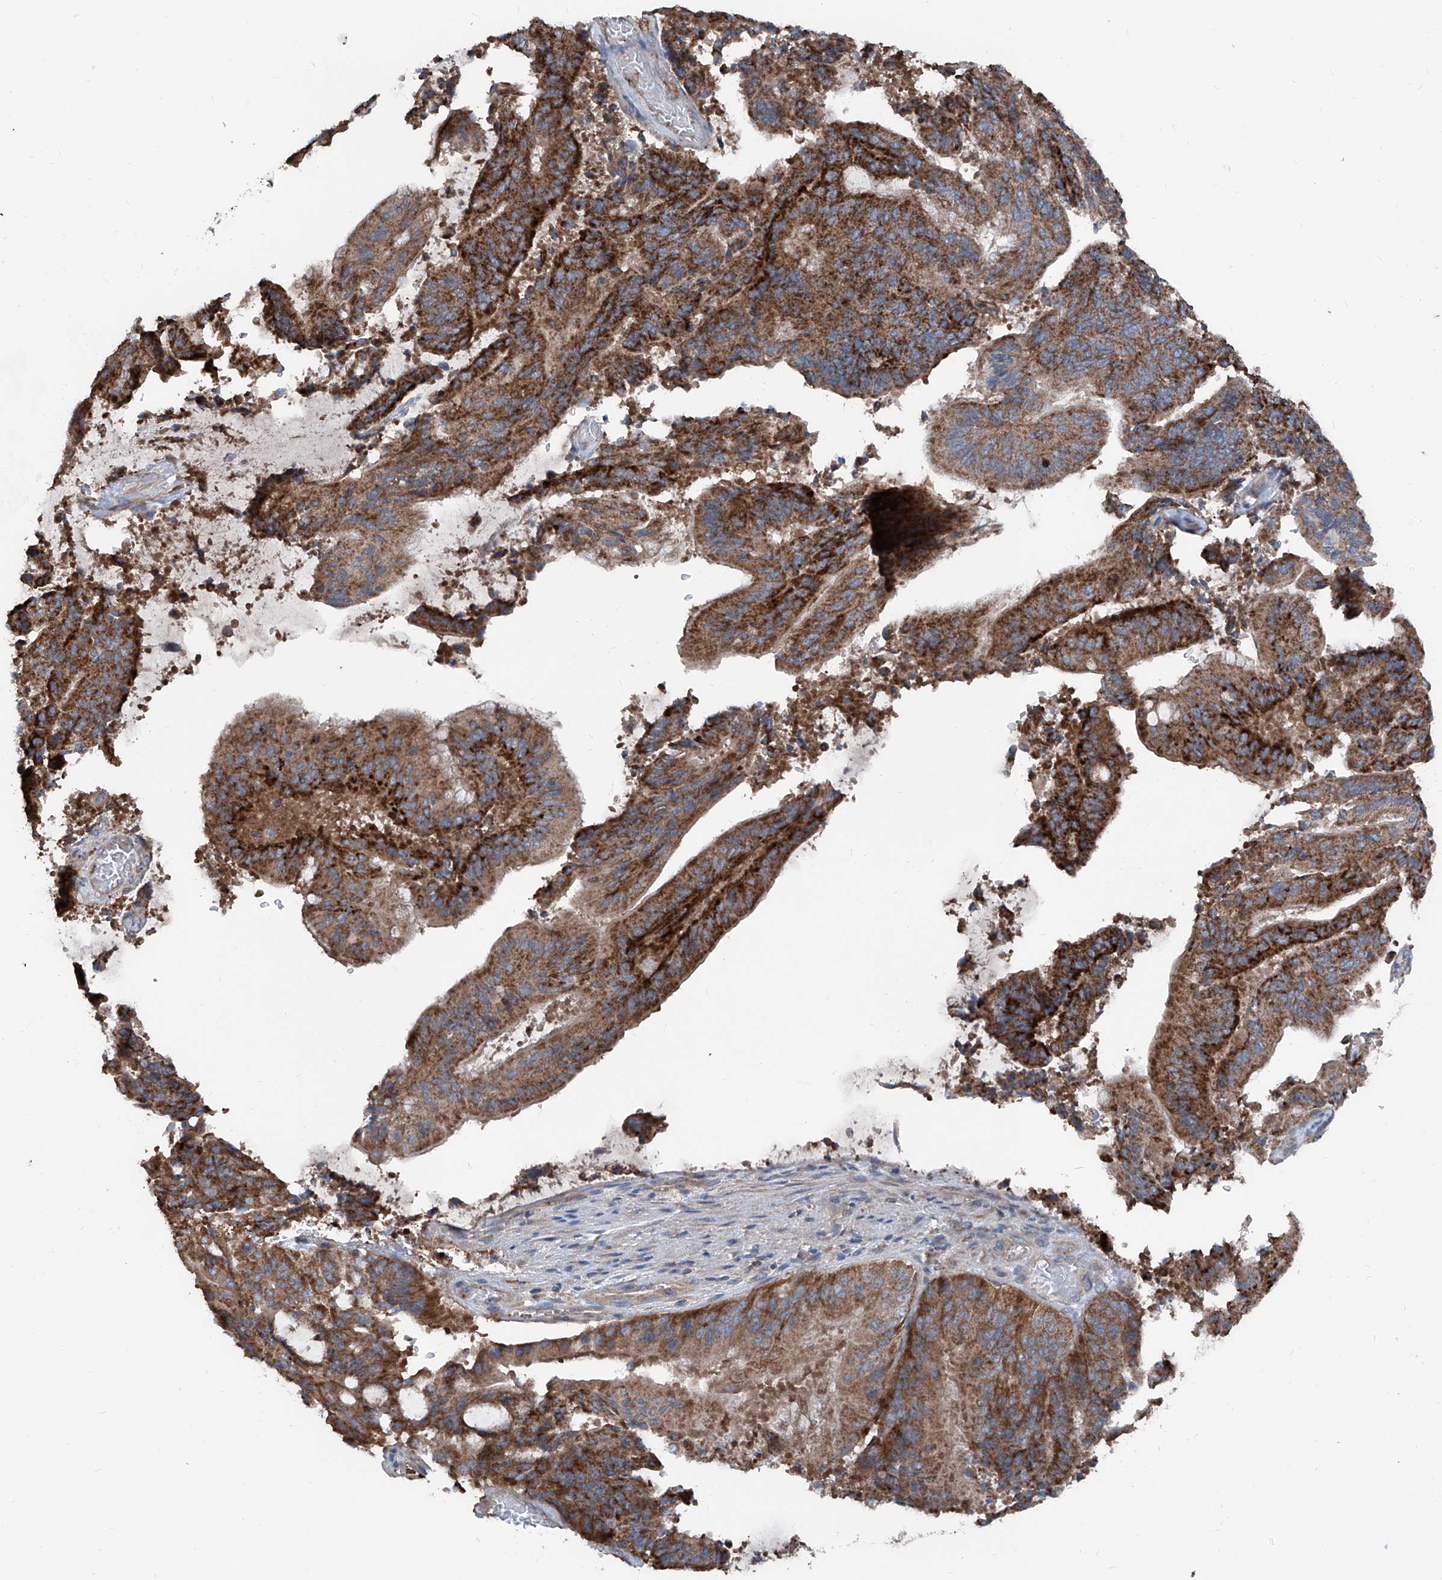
{"staining": {"intensity": "strong", "quantity": ">75%", "location": "cytoplasmic/membranous"}, "tissue": "liver cancer", "cell_type": "Tumor cells", "image_type": "cancer", "snomed": [{"axis": "morphology", "description": "Normal tissue, NOS"}, {"axis": "morphology", "description": "Cholangiocarcinoma"}, {"axis": "topography", "description": "Liver"}, {"axis": "topography", "description": "Peripheral nerve tissue"}], "caption": "An image of liver cancer (cholangiocarcinoma) stained for a protein reveals strong cytoplasmic/membranous brown staining in tumor cells.", "gene": "GPAT3", "patient": {"sex": "female", "age": 73}}